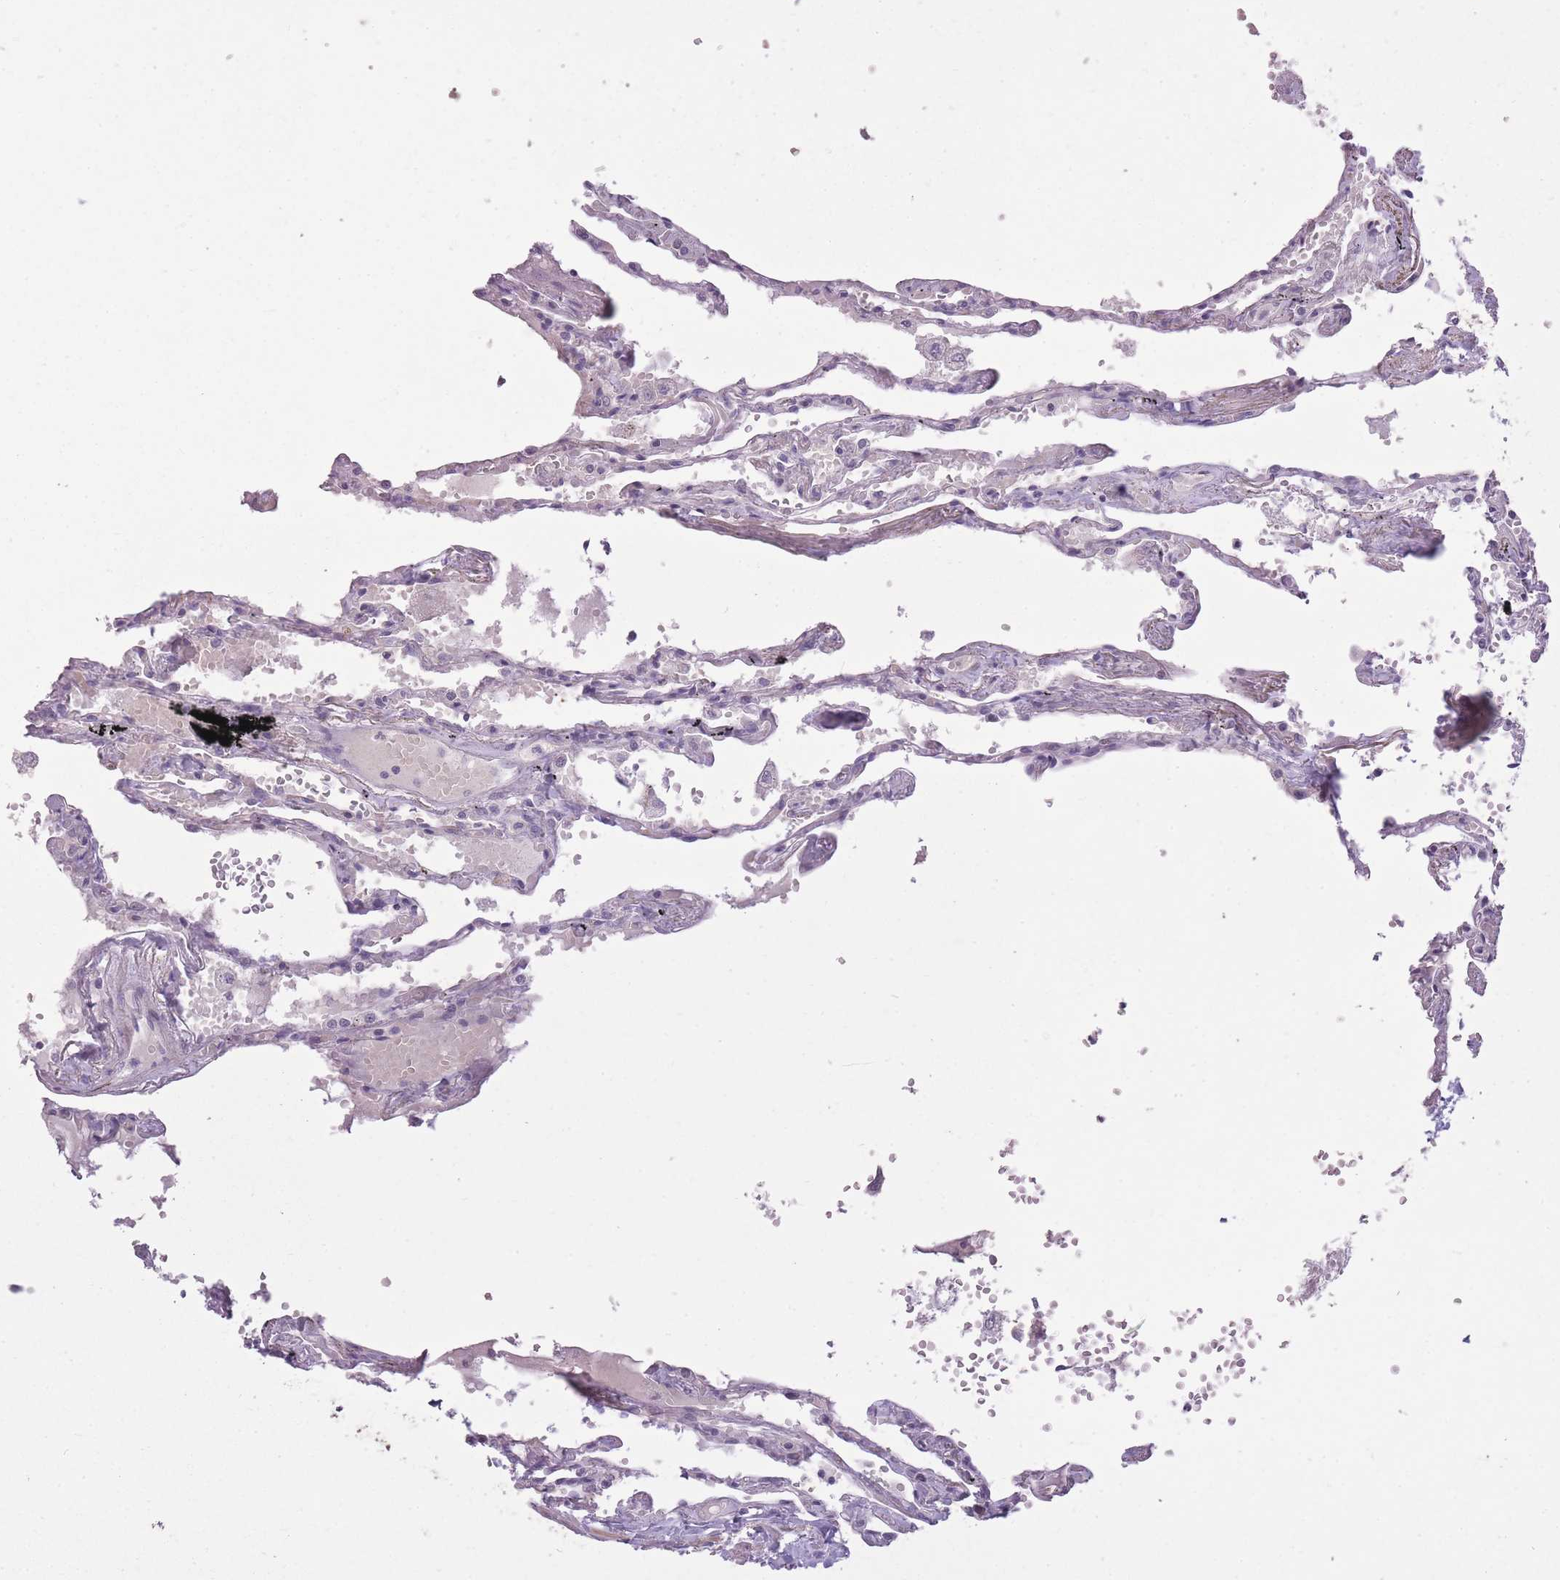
{"staining": {"intensity": "weak", "quantity": "<25%", "location": "cytoplasmic/membranous"}, "tissue": "lung", "cell_type": "Alveolar cells", "image_type": "normal", "snomed": [{"axis": "morphology", "description": "Normal tissue, NOS"}, {"axis": "topography", "description": "Lung"}], "caption": "The photomicrograph displays no significant staining in alveolar cells of lung. (Stains: DAB (3,3'-diaminobenzidine) immunohistochemistry with hematoxylin counter stain, Microscopy: brightfield microscopy at high magnification).", "gene": "ZBTB24", "patient": {"sex": "female", "age": 67}}